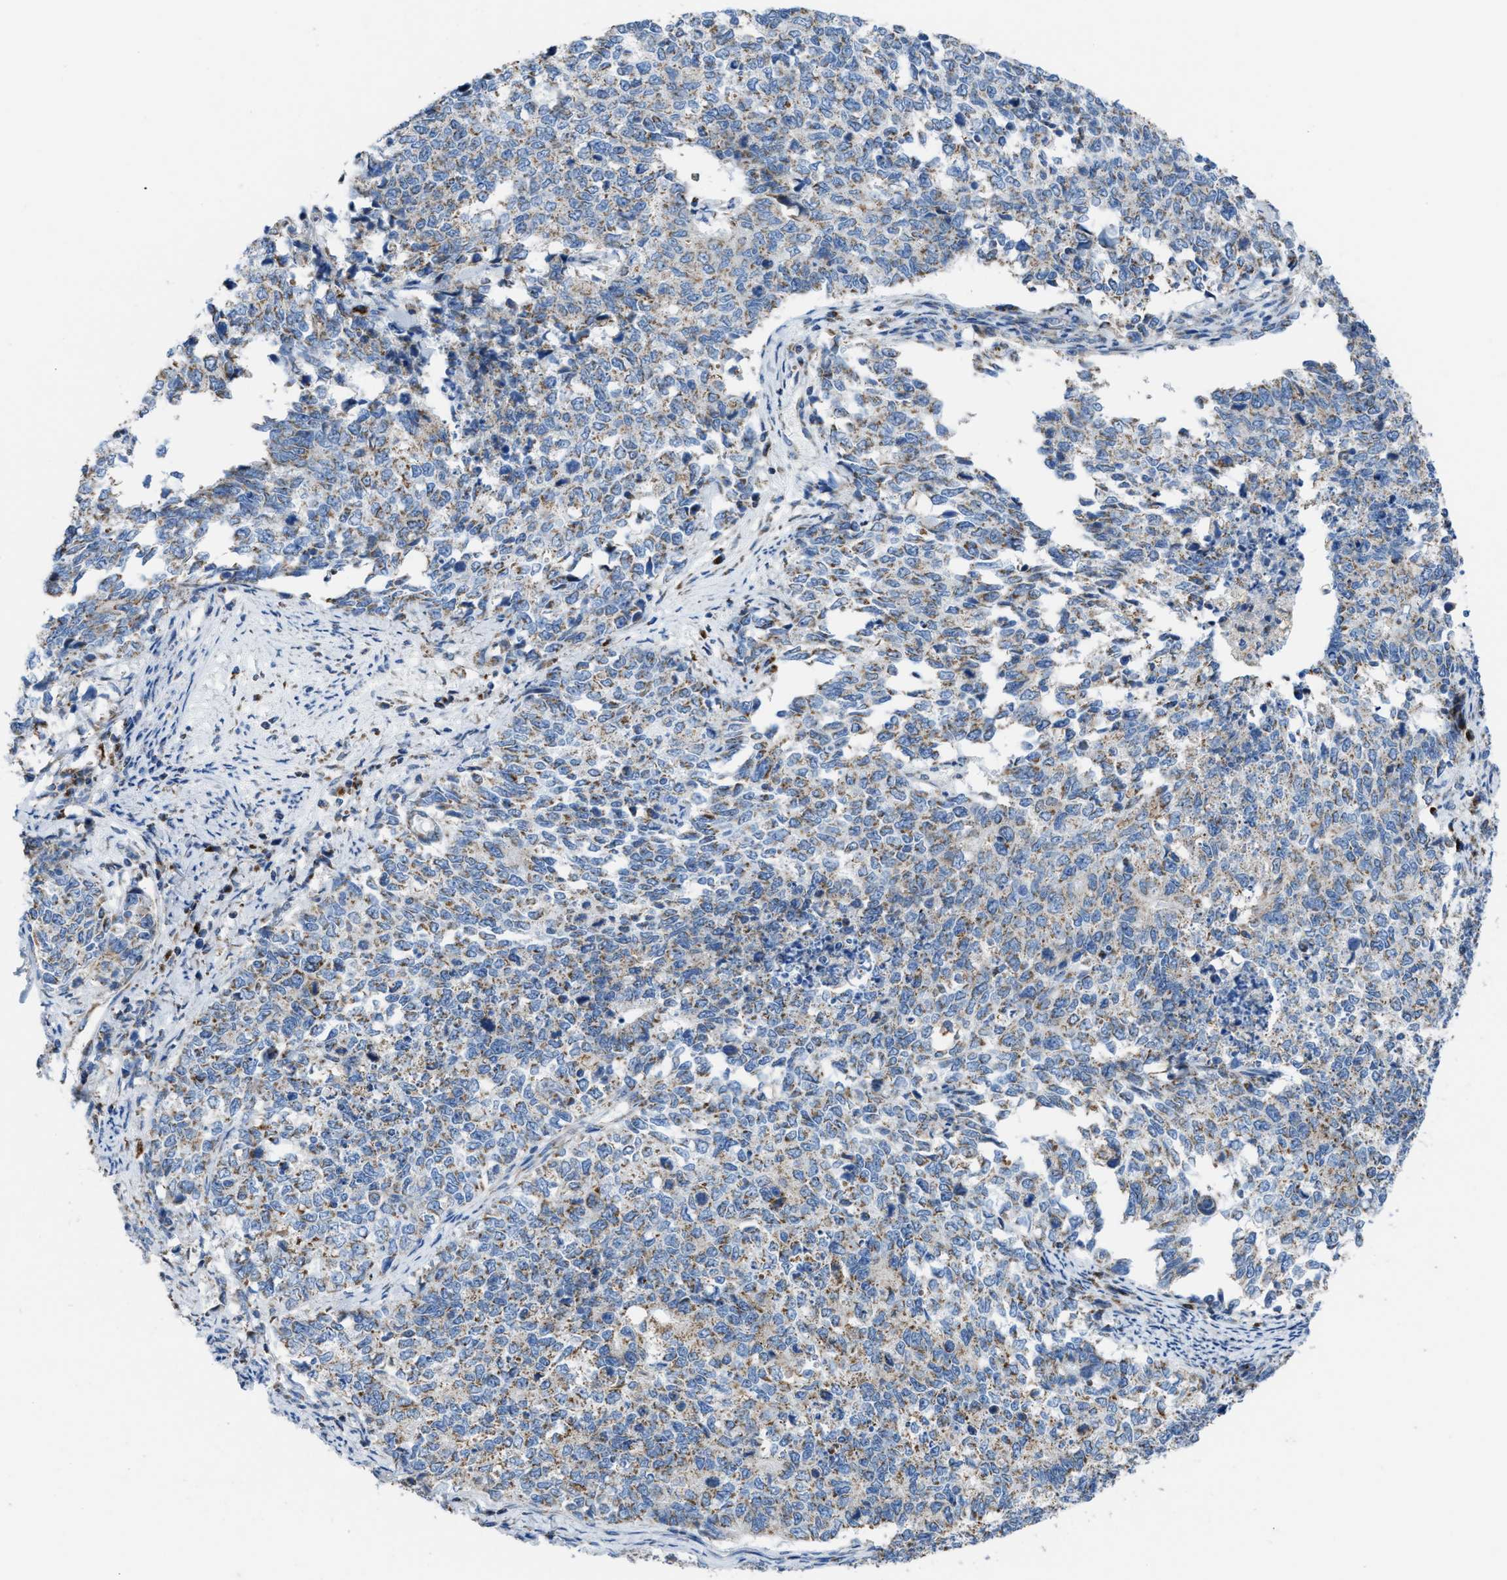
{"staining": {"intensity": "moderate", "quantity": ">75%", "location": "cytoplasmic/membranous"}, "tissue": "cervical cancer", "cell_type": "Tumor cells", "image_type": "cancer", "snomed": [{"axis": "morphology", "description": "Squamous cell carcinoma, NOS"}, {"axis": "topography", "description": "Cervix"}], "caption": "This is an image of immunohistochemistry staining of squamous cell carcinoma (cervical), which shows moderate expression in the cytoplasmic/membranous of tumor cells.", "gene": "ETFB", "patient": {"sex": "female", "age": 63}}